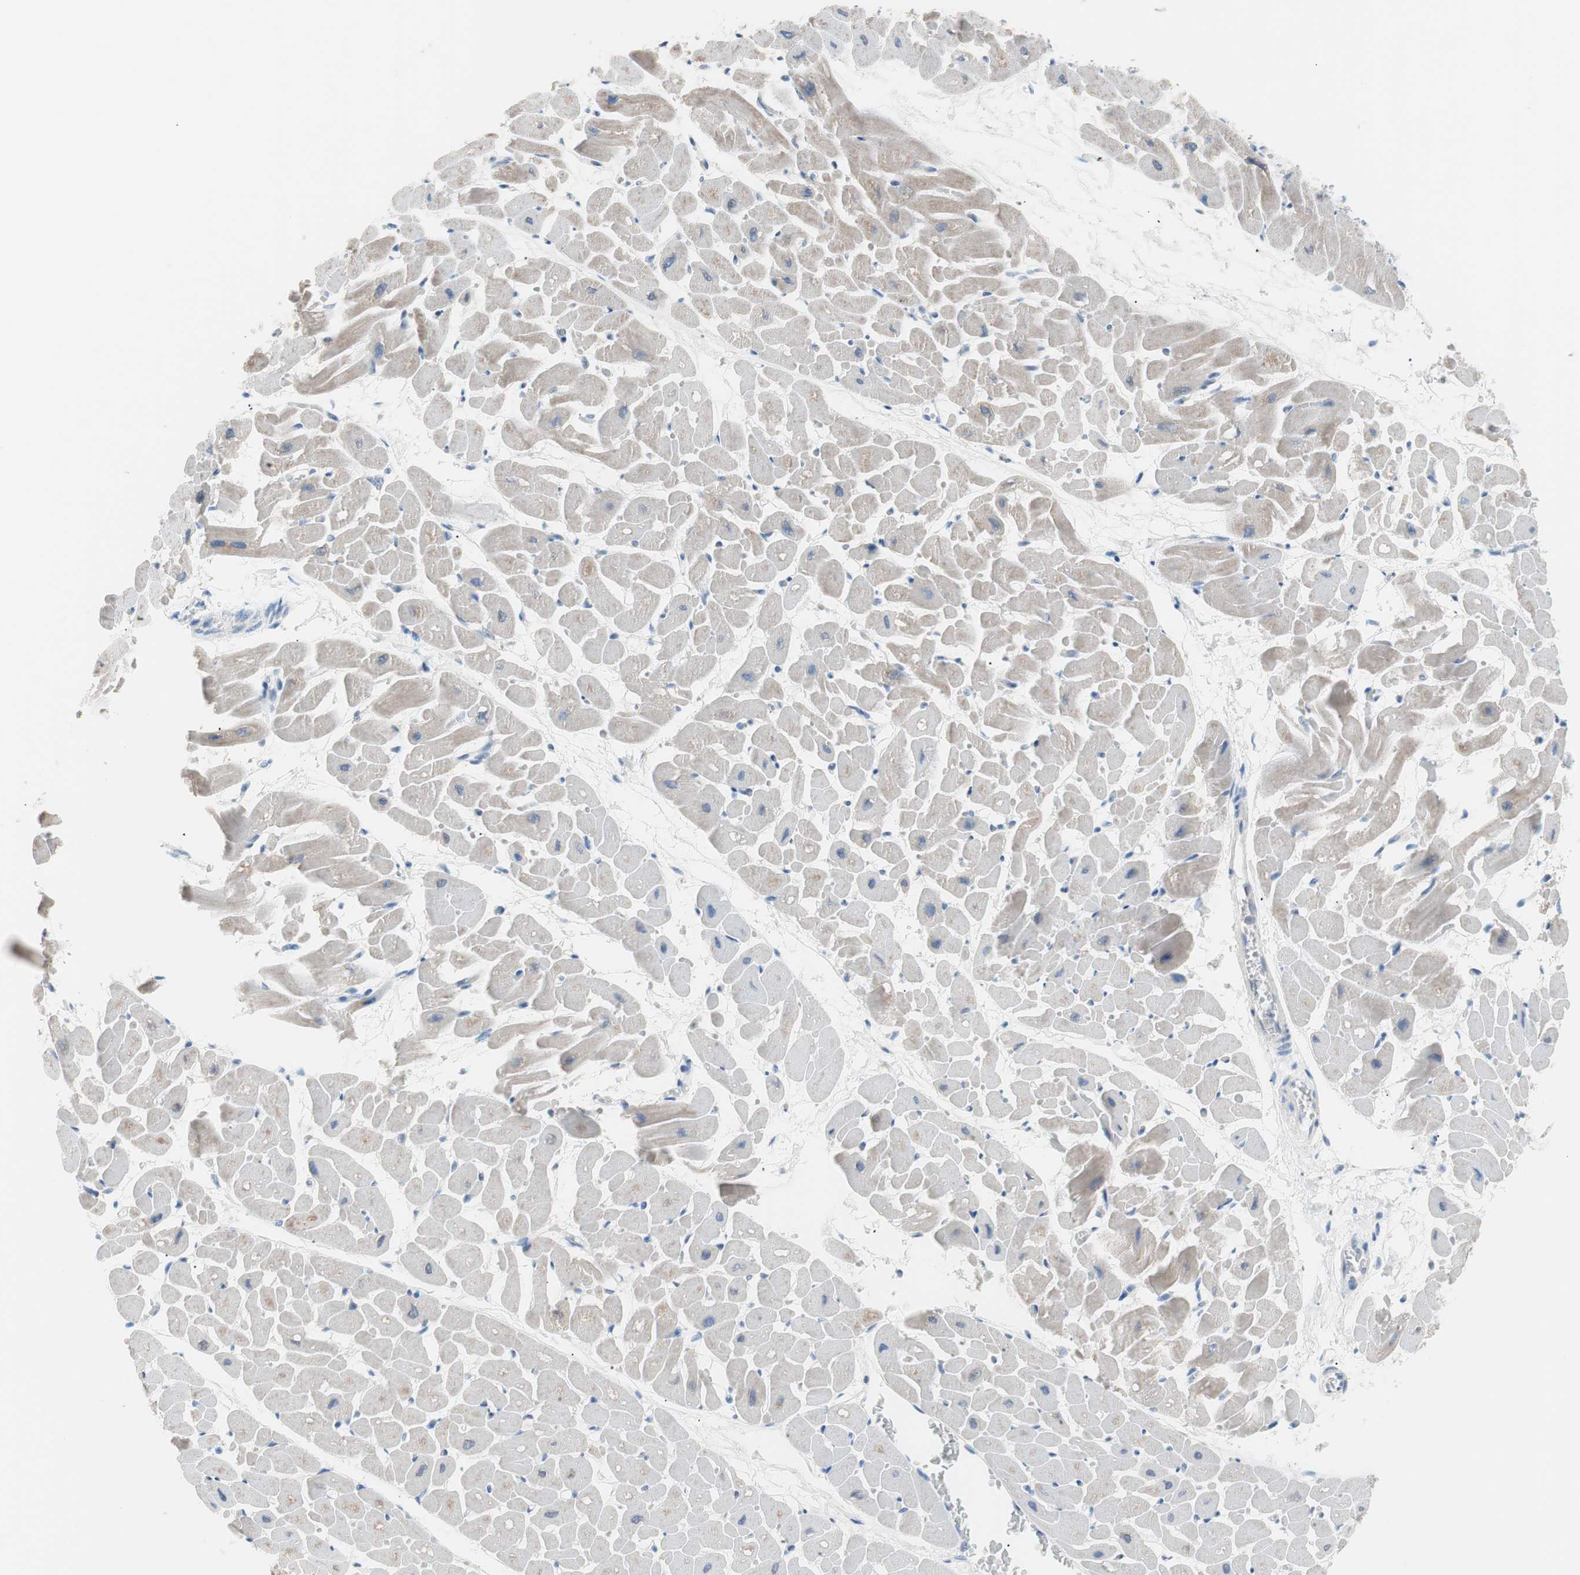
{"staining": {"intensity": "moderate", "quantity": "<25%", "location": "cytoplasmic/membranous"}, "tissue": "heart muscle", "cell_type": "Cardiomyocytes", "image_type": "normal", "snomed": [{"axis": "morphology", "description": "Normal tissue, NOS"}, {"axis": "topography", "description": "Heart"}], "caption": "DAB (3,3'-diaminobenzidine) immunohistochemical staining of benign heart muscle shows moderate cytoplasmic/membranous protein staining in approximately <25% of cardiomyocytes. Using DAB (brown) and hematoxylin (blue) stains, captured at high magnification using brightfield microscopy.", "gene": "VIL1", "patient": {"sex": "male", "age": 45}}